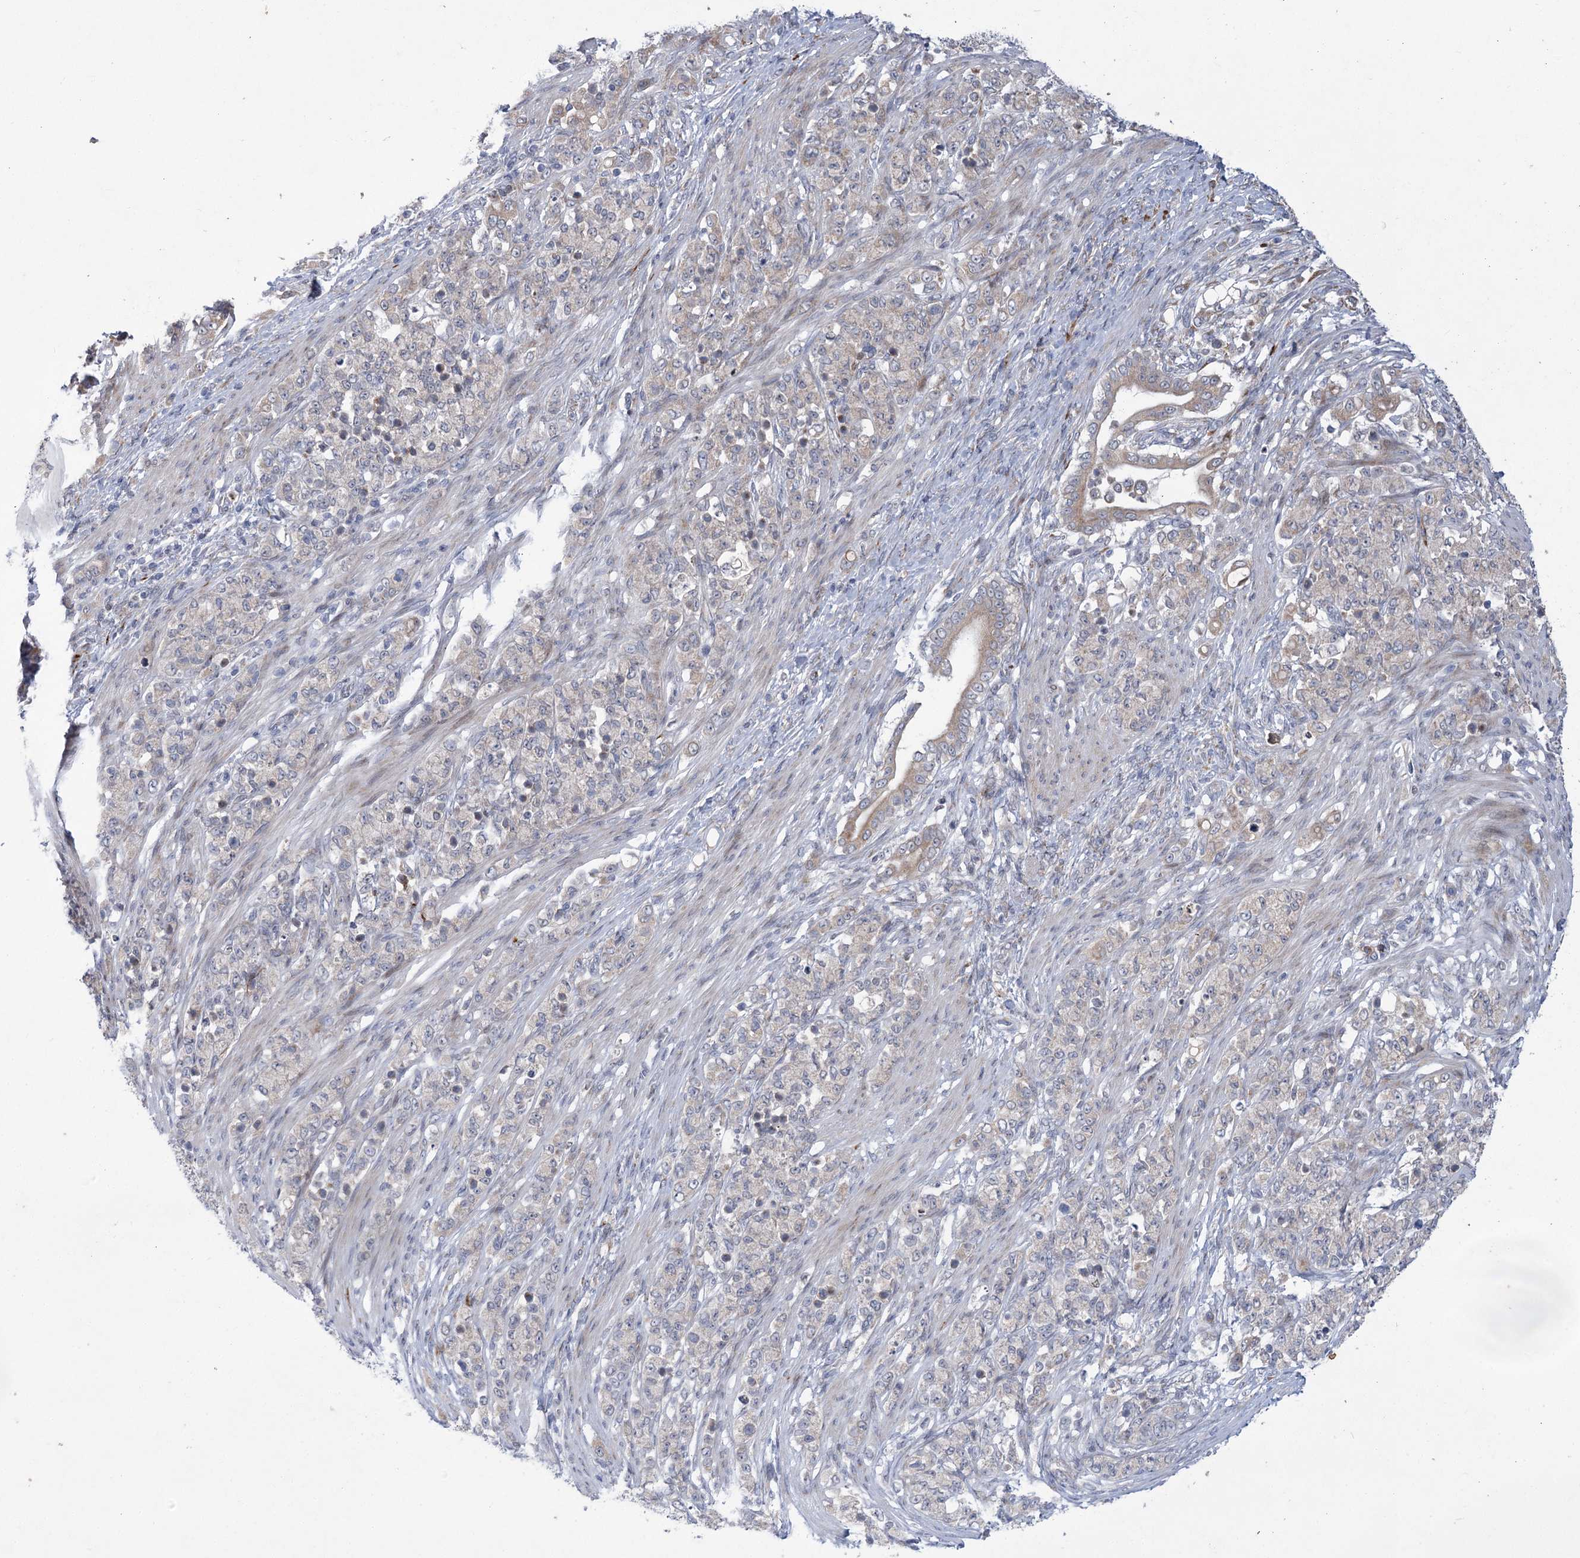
{"staining": {"intensity": "negative", "quantity": "none", "location": "none"}, "tissue": "stomach cancer", "cell_type": "Tumor cells", "image_type": "cancer", "snomed": [{"axis": "morphology", "description": "Adenocarcinoma, NOS"}, {"axis": "topography", "description": "Stomach"}], "caption": "High magnification brightfield microscopy of stomach adenocarcinoma stained with DAB (brown) and counterstained with hematoxylin (blue): tumor cells show no significant expression.", "gene": "GCNT4", "patient": {"sex": "female", "age": 79}}